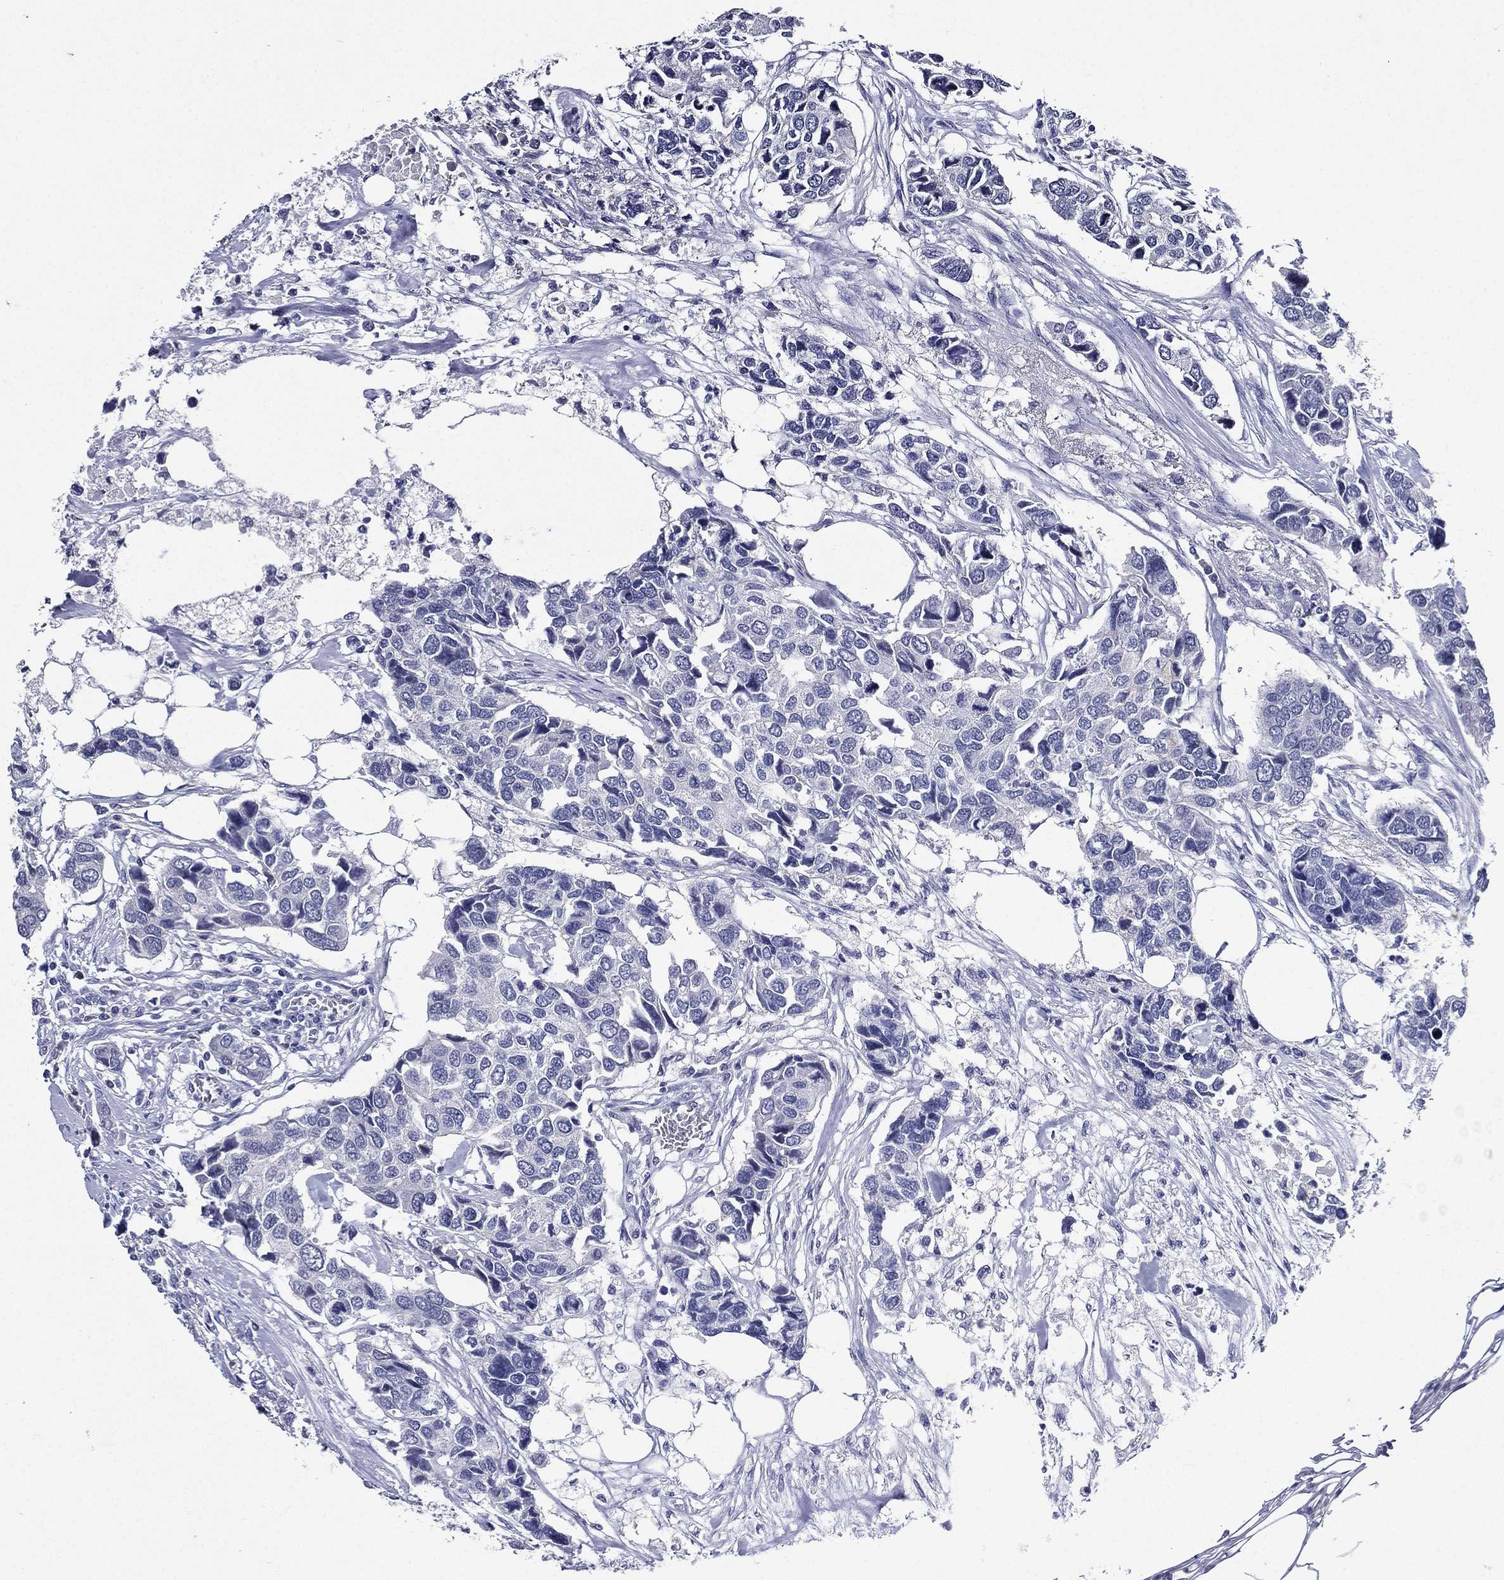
{"staining": {"intensity": "negative", "quantity": "none", "location": "none"}, "tissue": "breast cancer", "cell_type": "Tumor cells", "image_type": "cancer", "snomed": [{"axis": "morphology", "description": "Duct carcinoma"}, {"axis": "topography", "description": "Breast"}], "caption": "IHC of breast infiltrating ductal carcinoma displays no expression in tumor cells. The staining is performed using DAB brown chromogen with nuclei counter-stained in using hematoxylin.", "gene": "TGM1", "patient": {"sex": "female", "age": 83}}